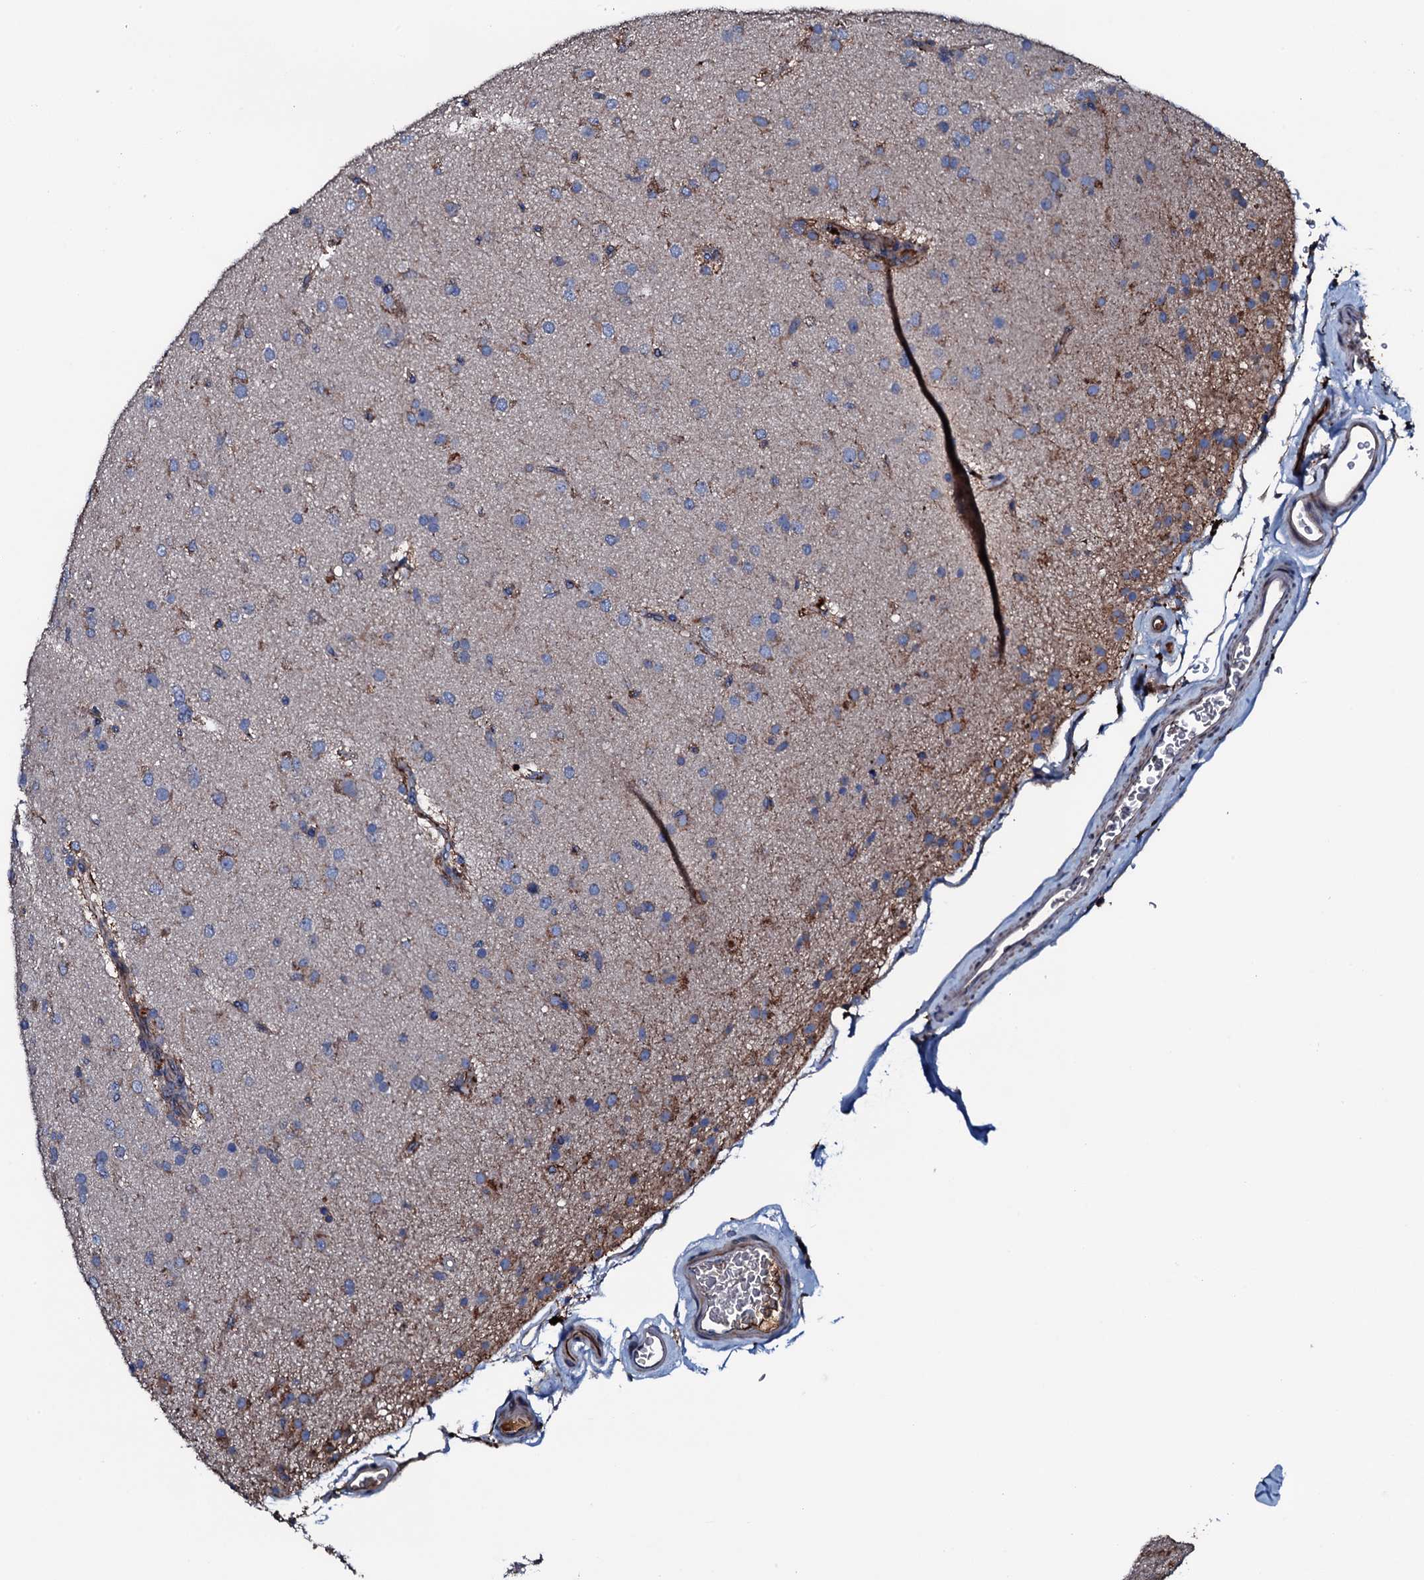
{"staining": {"intensity": "negative", "quantity": "none", "location": "none"}, "tissue": "glioma", "cell_type": "Tumor cells", "image_type": "cancer", "snomed": [{"axis": "morphology", "description": "Glioma, malignant, Low grade"}, {"axis": "topography", "description": "Brain"}], "caption": "High power microscopy micrograph of an immunohistochemistry image of glioma, revealing no significant expression in tumor cells. (Immunohistochemistry (ihc), brightfield microscopy, high magnification).", "gene": "NEK1", "patient": {"sex": "male", "age": 65}}